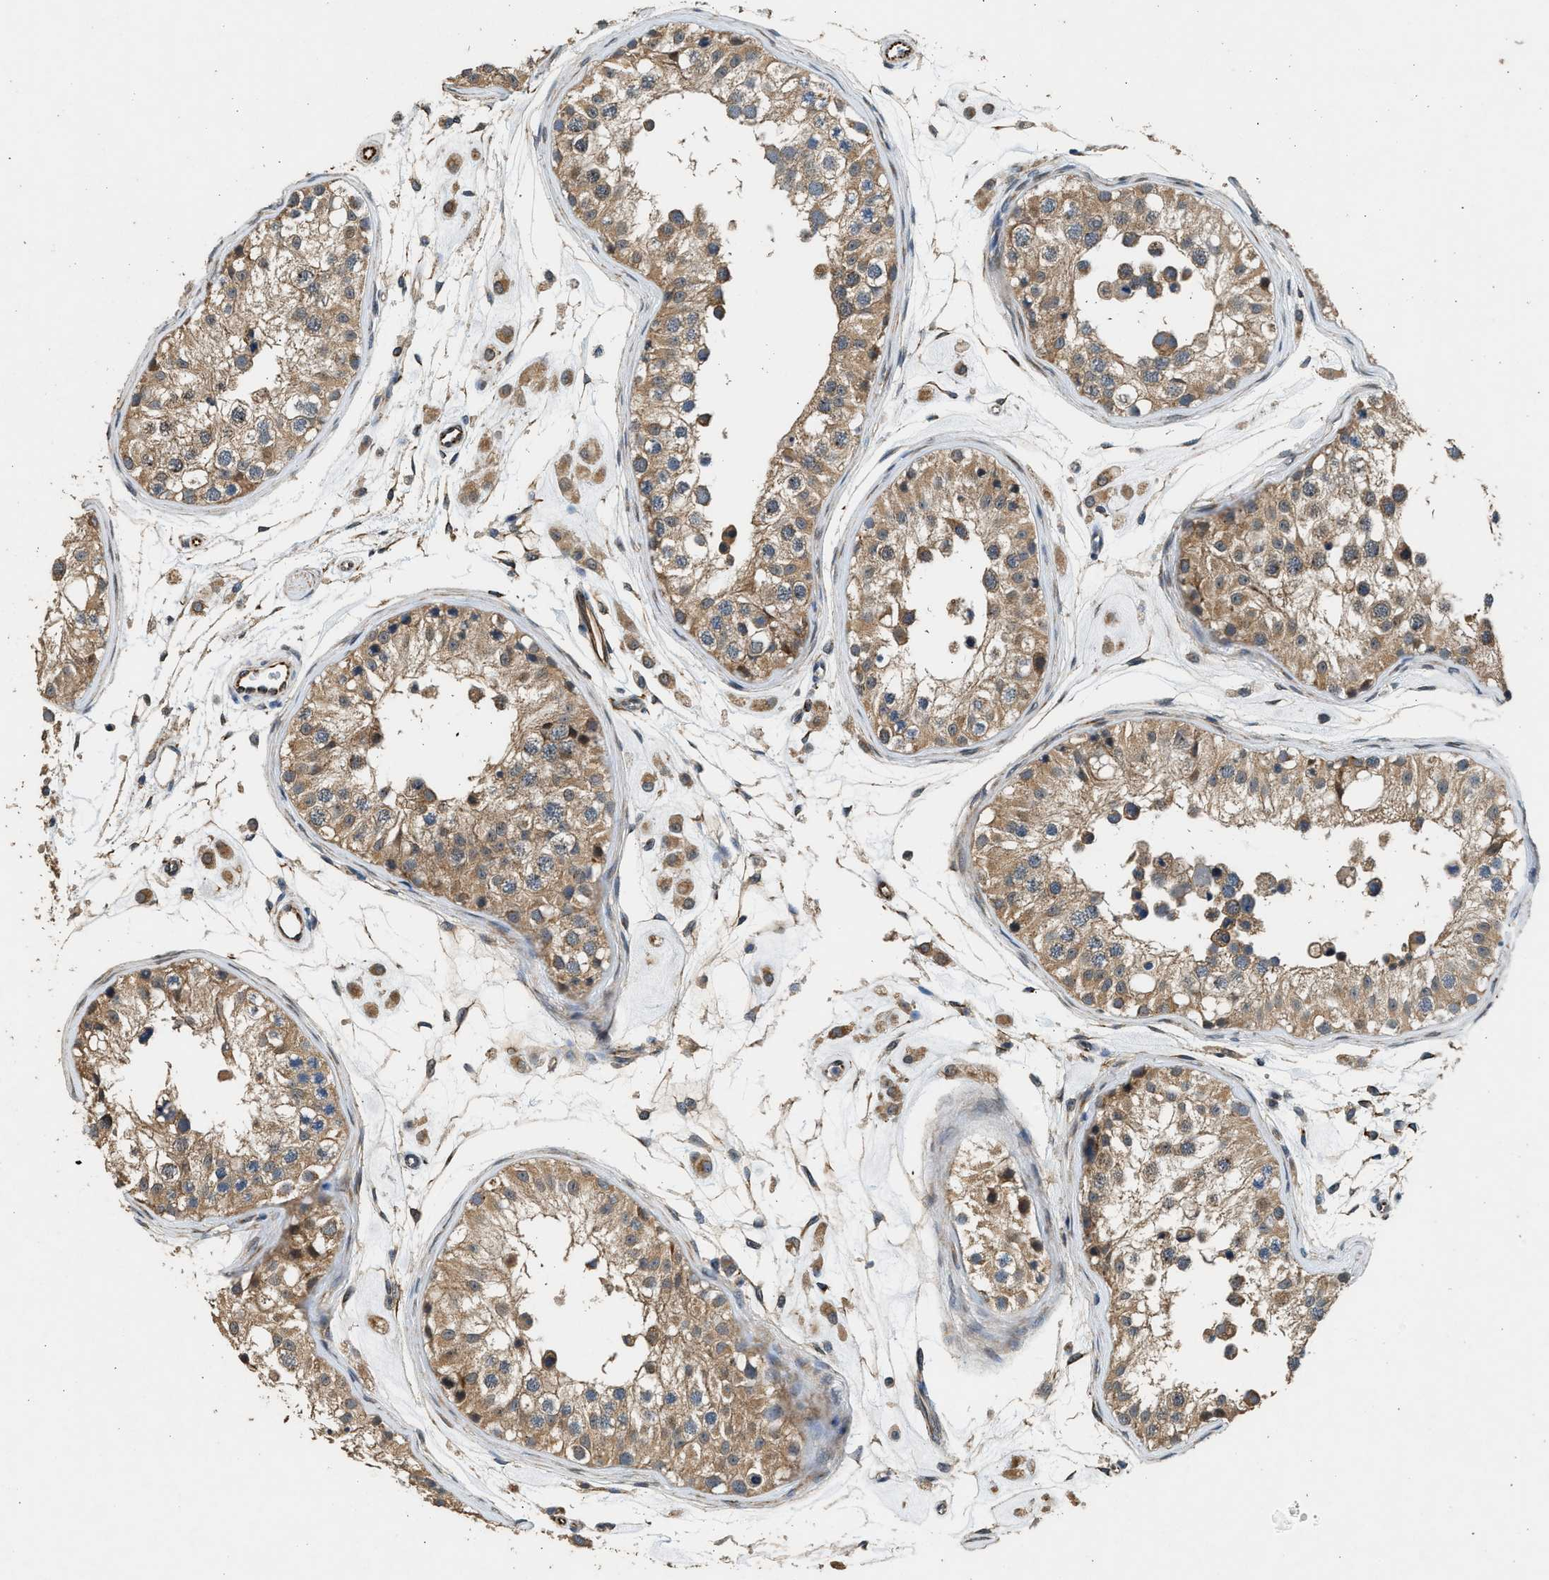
{"staining": {"intensity": "moderate", "quantity": ">75%", "location": "cytoplasmic/membranous"}, "tissue": "testis", "cell_type": "Cells in seminiferous ducts", "image_type": "normal", "snomed": [{"axis": "morphology", "description": "Normal tissue, NOS"}, {"axis": "morphology", "description": "Adenocarcinoma, metastatic, NOS"}, {"axis": "topography", "description": "Testis"}], "caption": "Immunohistochemical staining of unremarkable testis reveals medium levels of moderate cytoplasmic/membranous expression in approximately >75% of cells in seminiferous ducts. The staining is performed using DAB brown chromogen to label protein expression. The nuclei are counter-stained blue using hematoxylin.", "gene": "PCLO", "patient": {"sex": "male", "age": 26}}